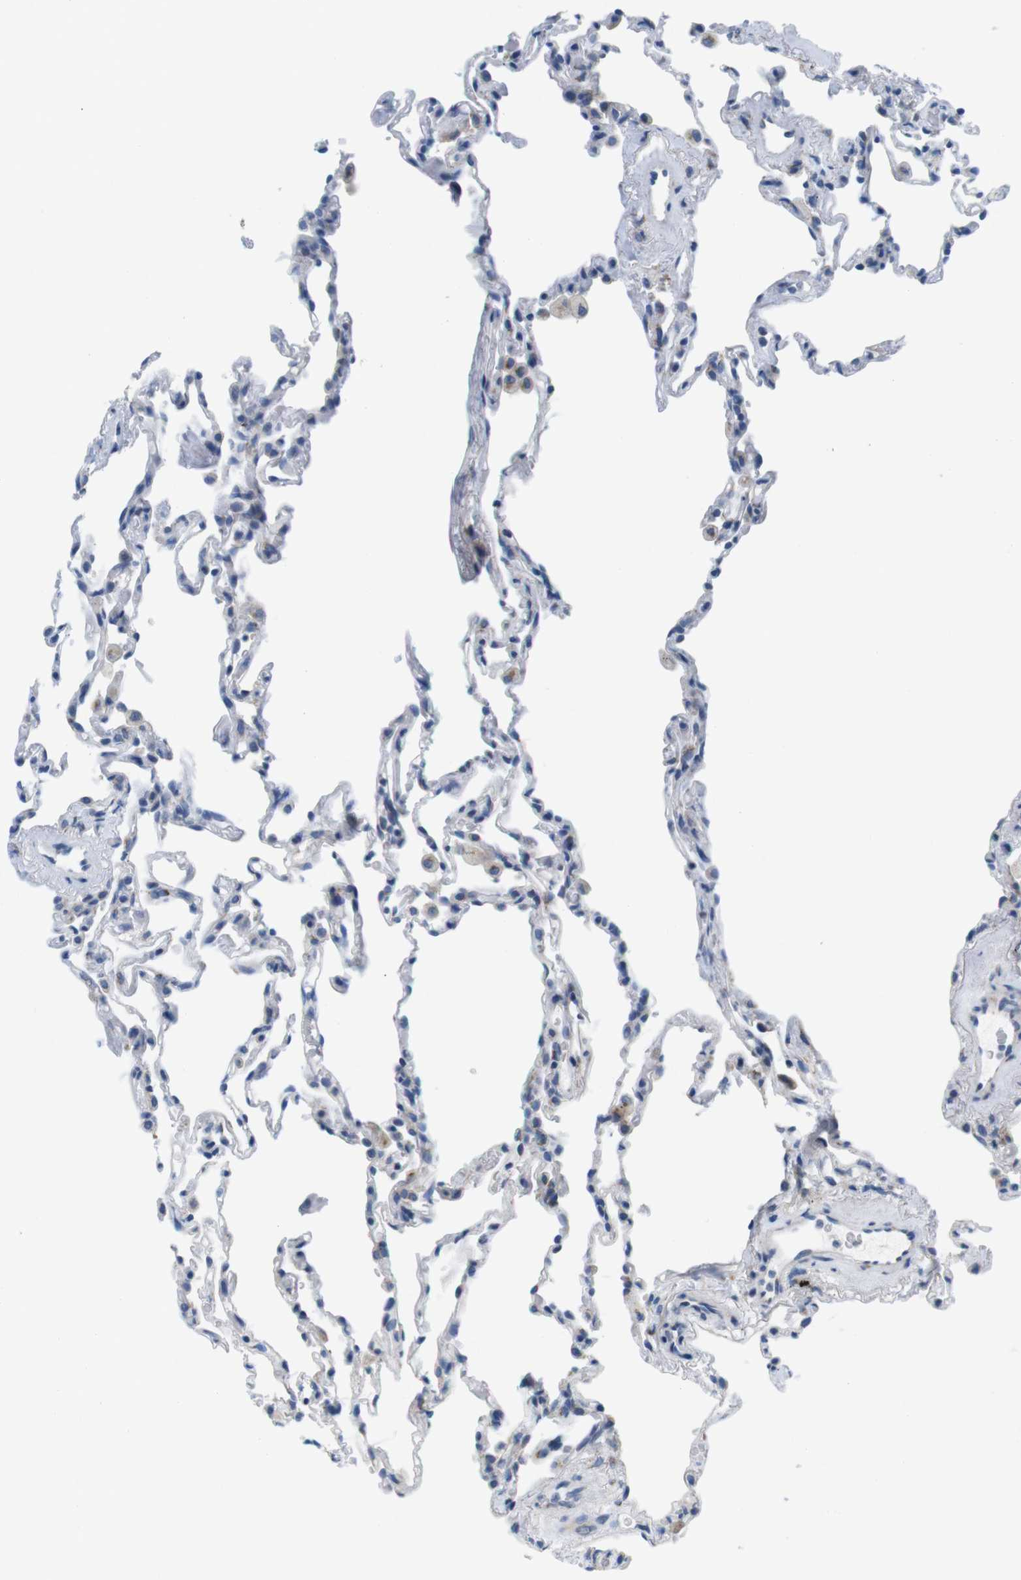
{"staining": {"intensity": "negative", "quantity": "none", "location": "none"}, "tissue": "lung", "cell_type": "Alveolar cells", "image_type": "normal", "snomed": [{"axis": "morphology", "description": "Normal tissue, NOS"}, {"axis": "topography", "description": "Lung"}], "caption": "Immunohistochemistry micrograph of unremarkable lung: lung stained with DAB (3,3'-diaminobenzidine) shows no significant protein positivity in alveolar cells.", "gene": "GOLGA2", "patient": {"sex": "male", "age": 59}}